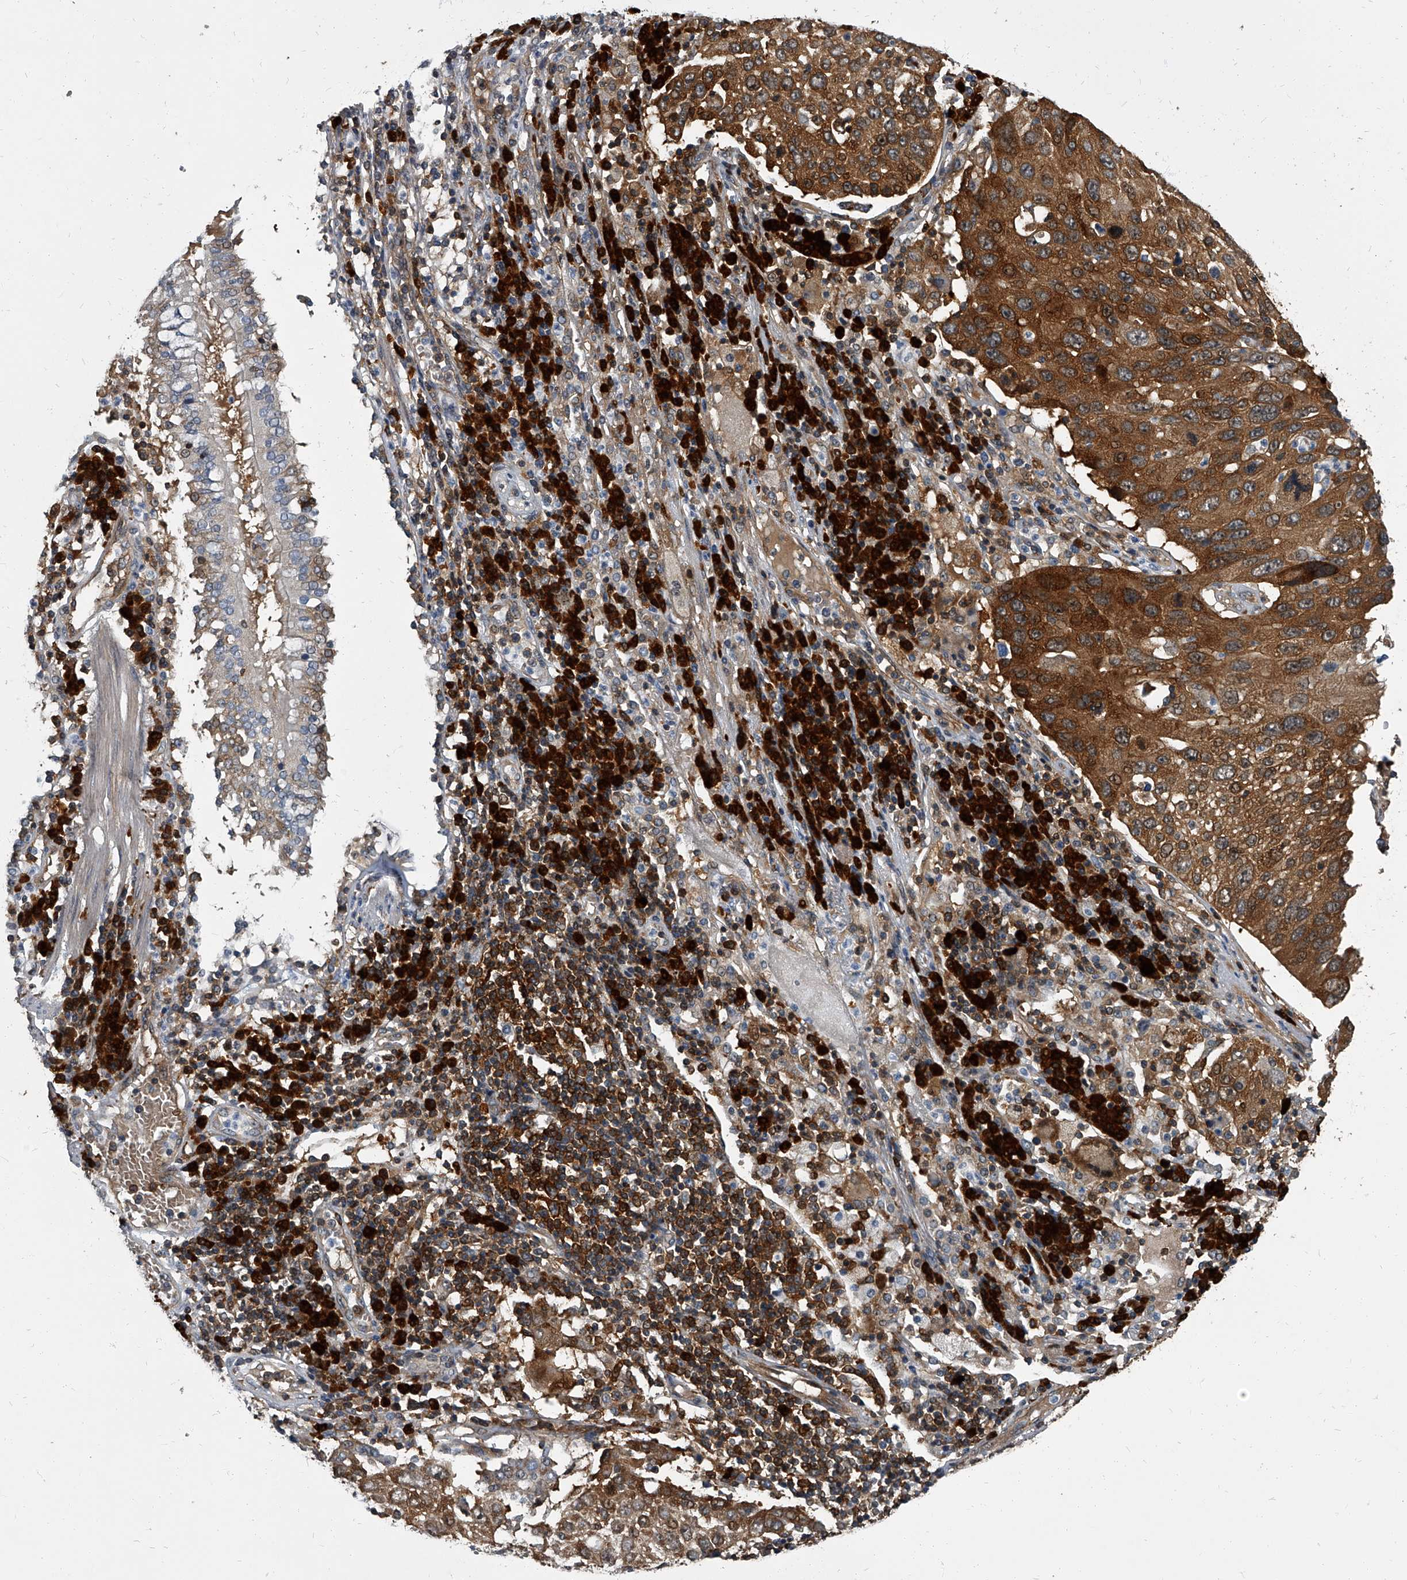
{"staining": {"intensity": "moderate", "quantity": ">75%", "location": "cytoplasmic/membranous"}, "tissue": "lung cancer", "cell_type": "Tumor cells", "image_type": "cancer", "snomed": [{"axis": "morphology", "description": "Squamous cell carcinoma, NOS"}, {"axis": "topography", "description": "Lung"}], "caption": "This is an image of immunohistochemistry staining of lung cancer (squamous cell carcinoma), which shows moderate positivity in the cytoplasmic/membranous of tumor cells.", "gene": "CDV3", "patient": {"sex": "male", "age": 65}}